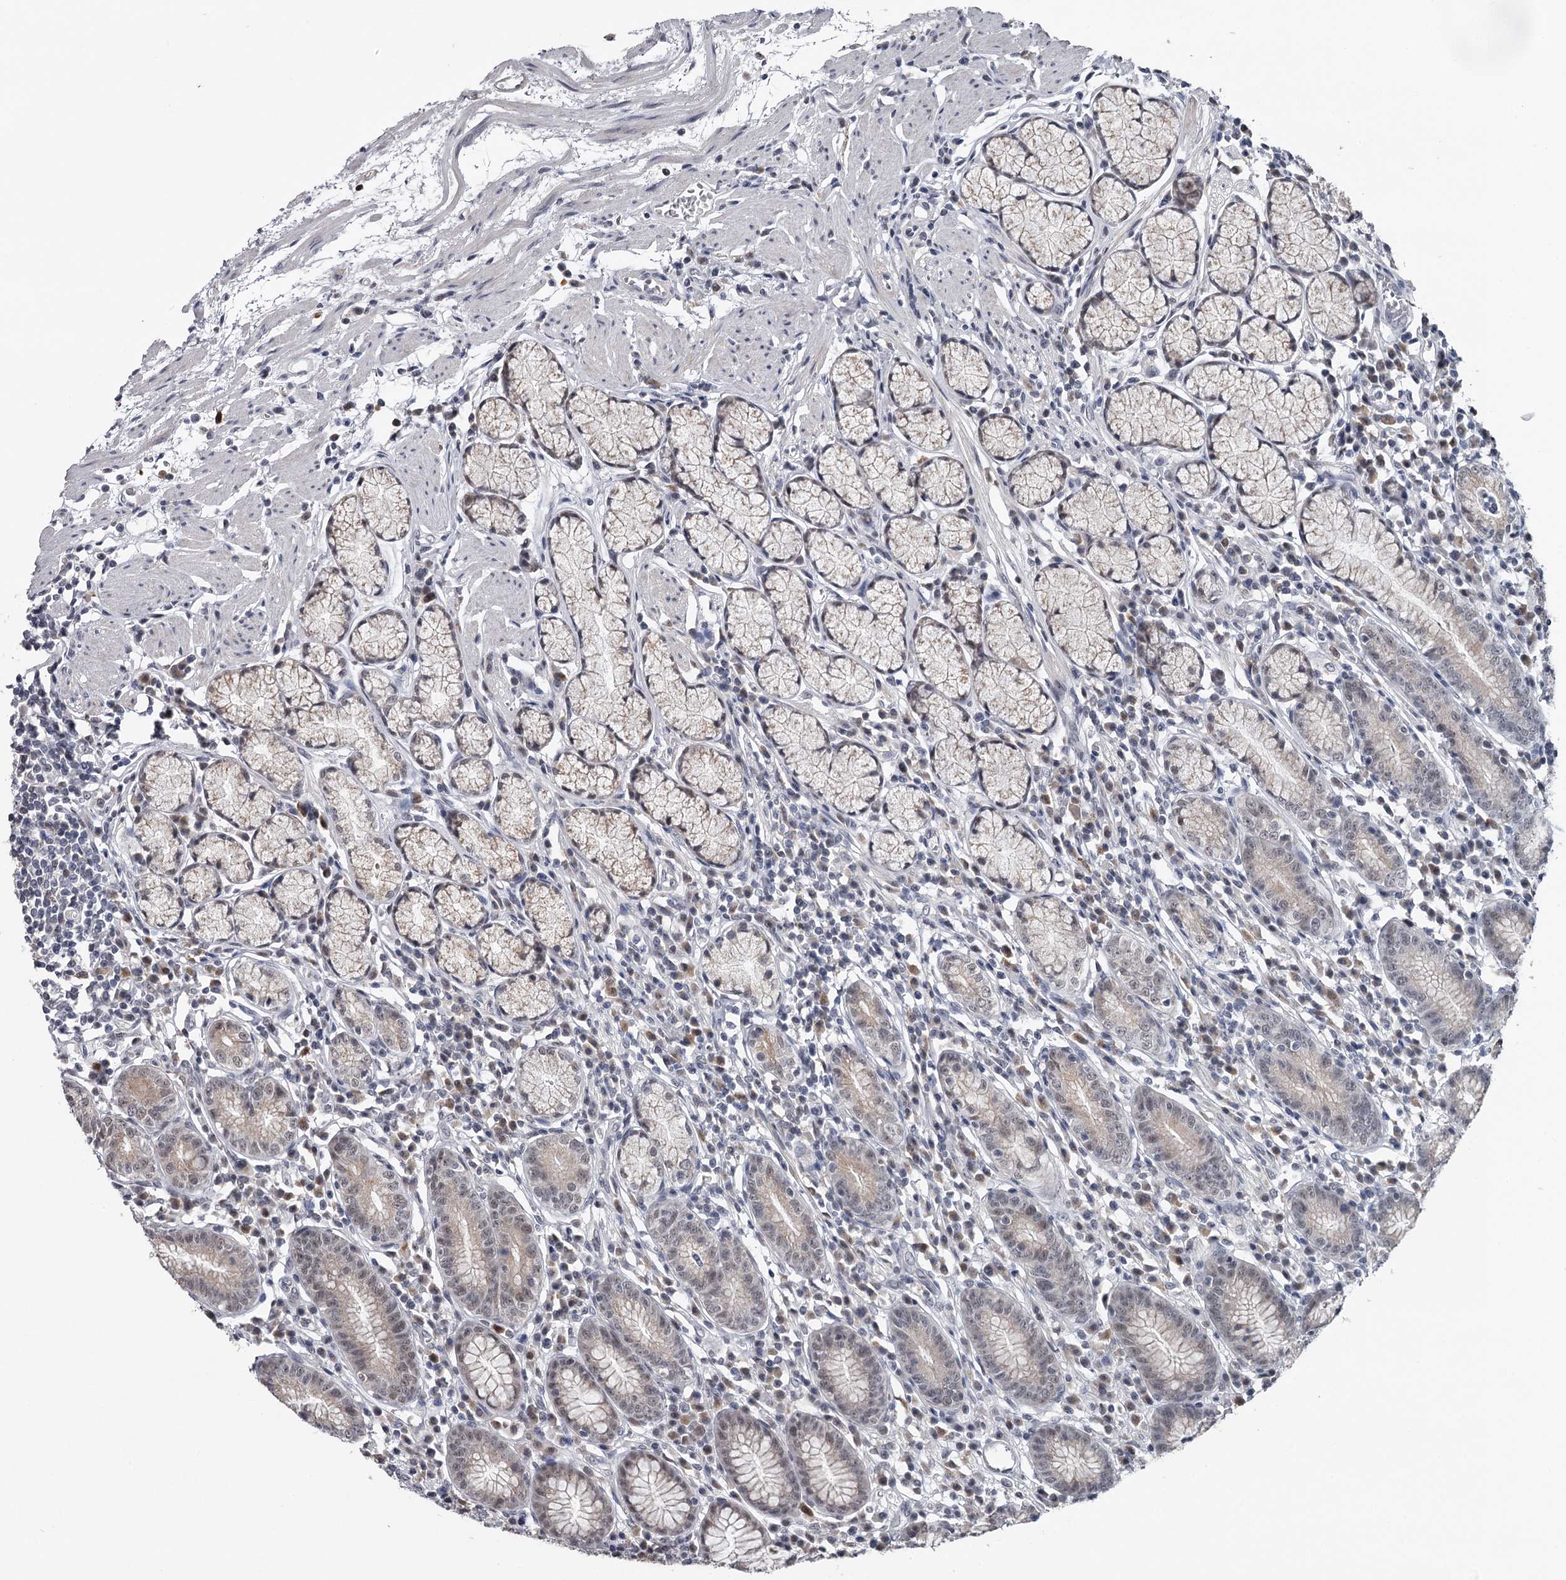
{"staining": {"intensity": "weak", "quantity": "25%-75%", "location": "cytoplasmic/membranous,nuclear"}, "tissue": "stomach", "cell_type": "Glandular cells", "image_type": "normal", "snomed": [{"axis": "morphology", "description": "Normal tissue, NOS"}, {"axis": "topography", "description": "Stomach"}], "caption": "Protein analysis of unremarkable stomach demonstrates weak cytoplasmic/membranous,nuclear positivity in approximately 25%-75% of glandular cells.", "gene": "GTSF1", "patient": {"sex": "male", "age": 55}}